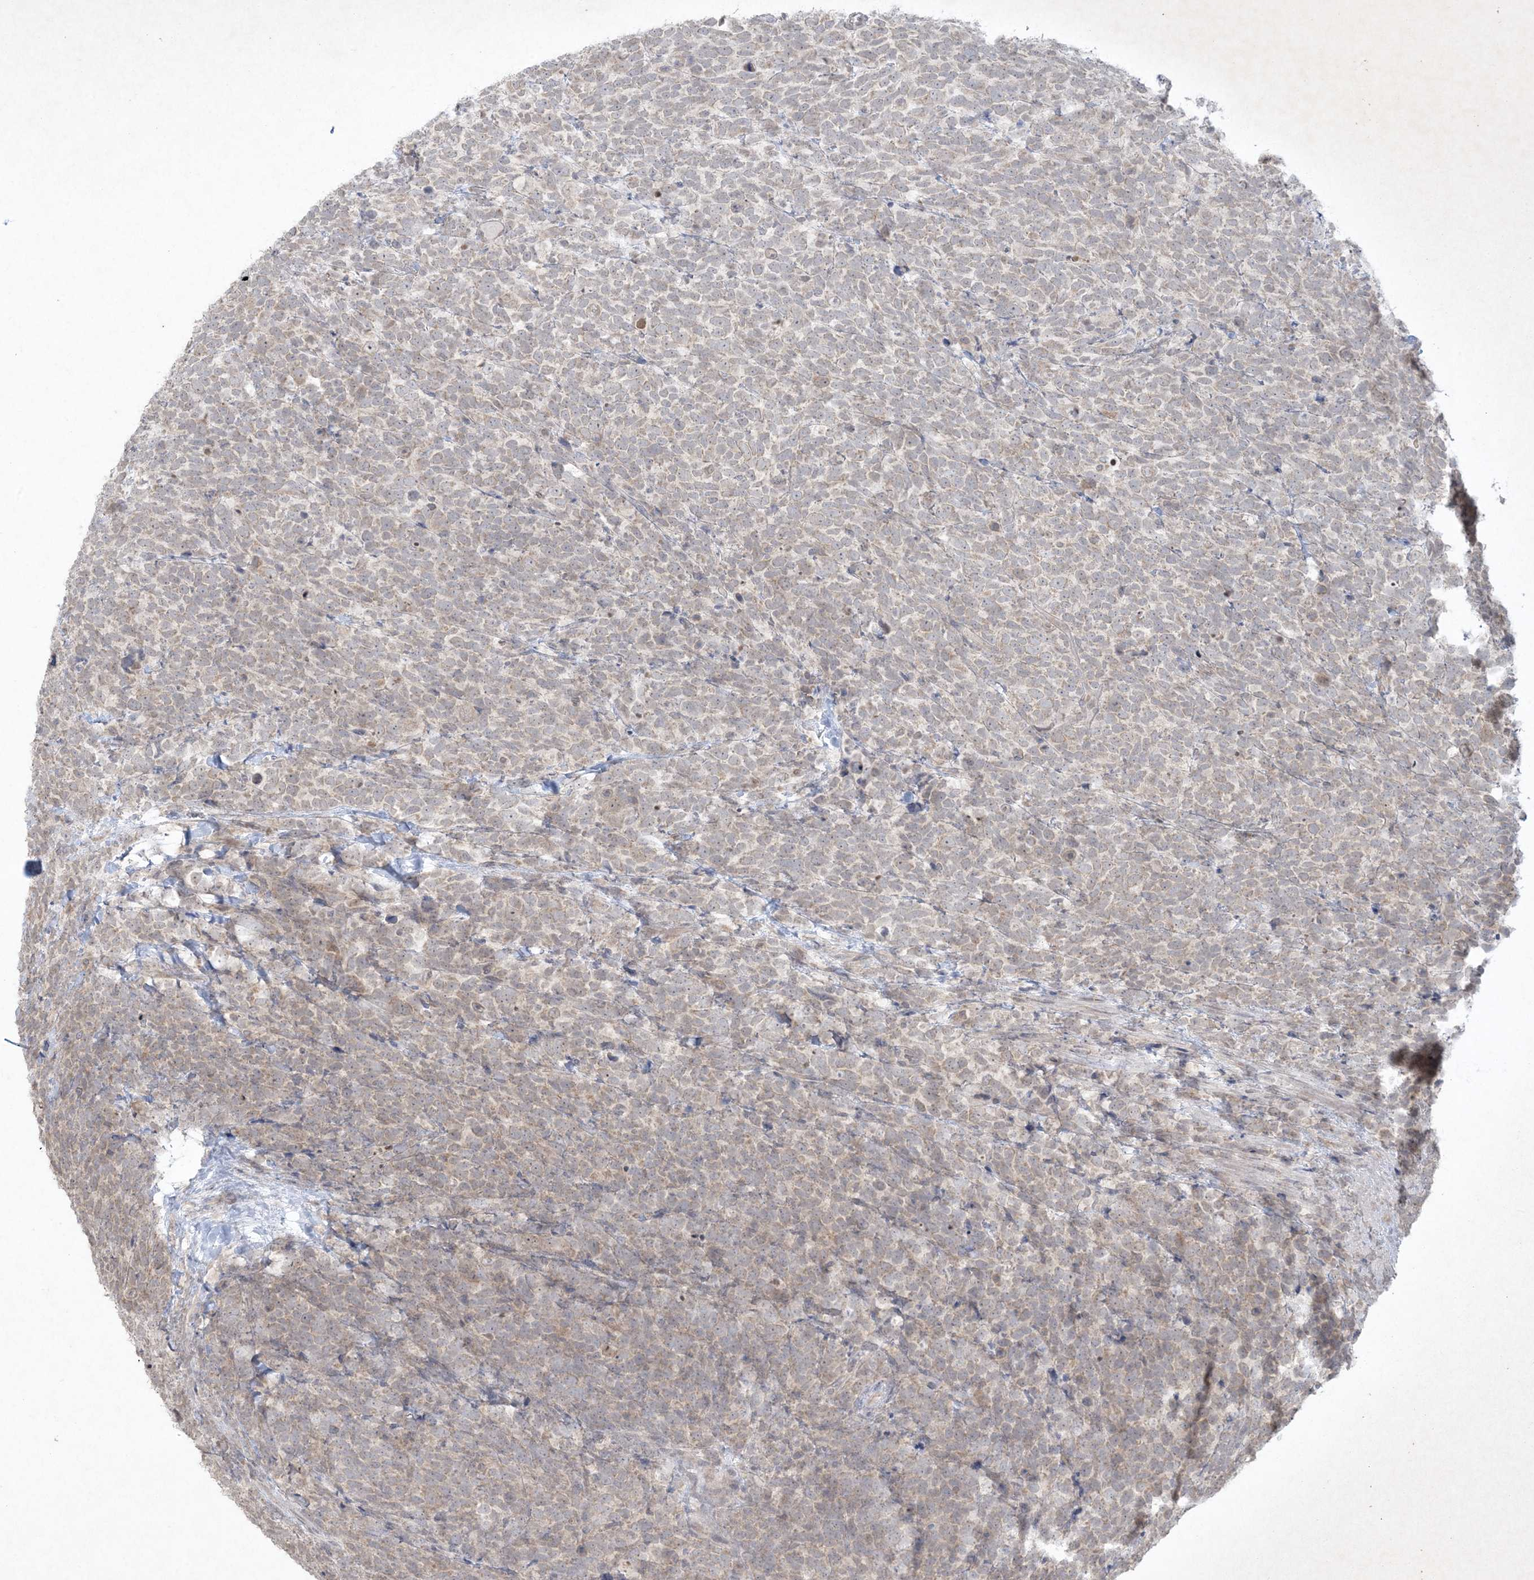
{"staining": {"intensity": "weak", "quantity": "<25%", "location": "nuclear"}, "tissue": "urothelial cancer", "cell_type": "Tumor cells", "image_type": "cancer", "snomed": [{"axis": "morphology", "description": "Urothelial carcinoma, High grade"}, {"axis": "topography", "description": "Urinary bladder"}], "caption": "Protein analysis of urothelial cancer shows no significant staining in tumor cells.", "gene": "NRBP2", "patient": {"sex": "female", "age": 82}}